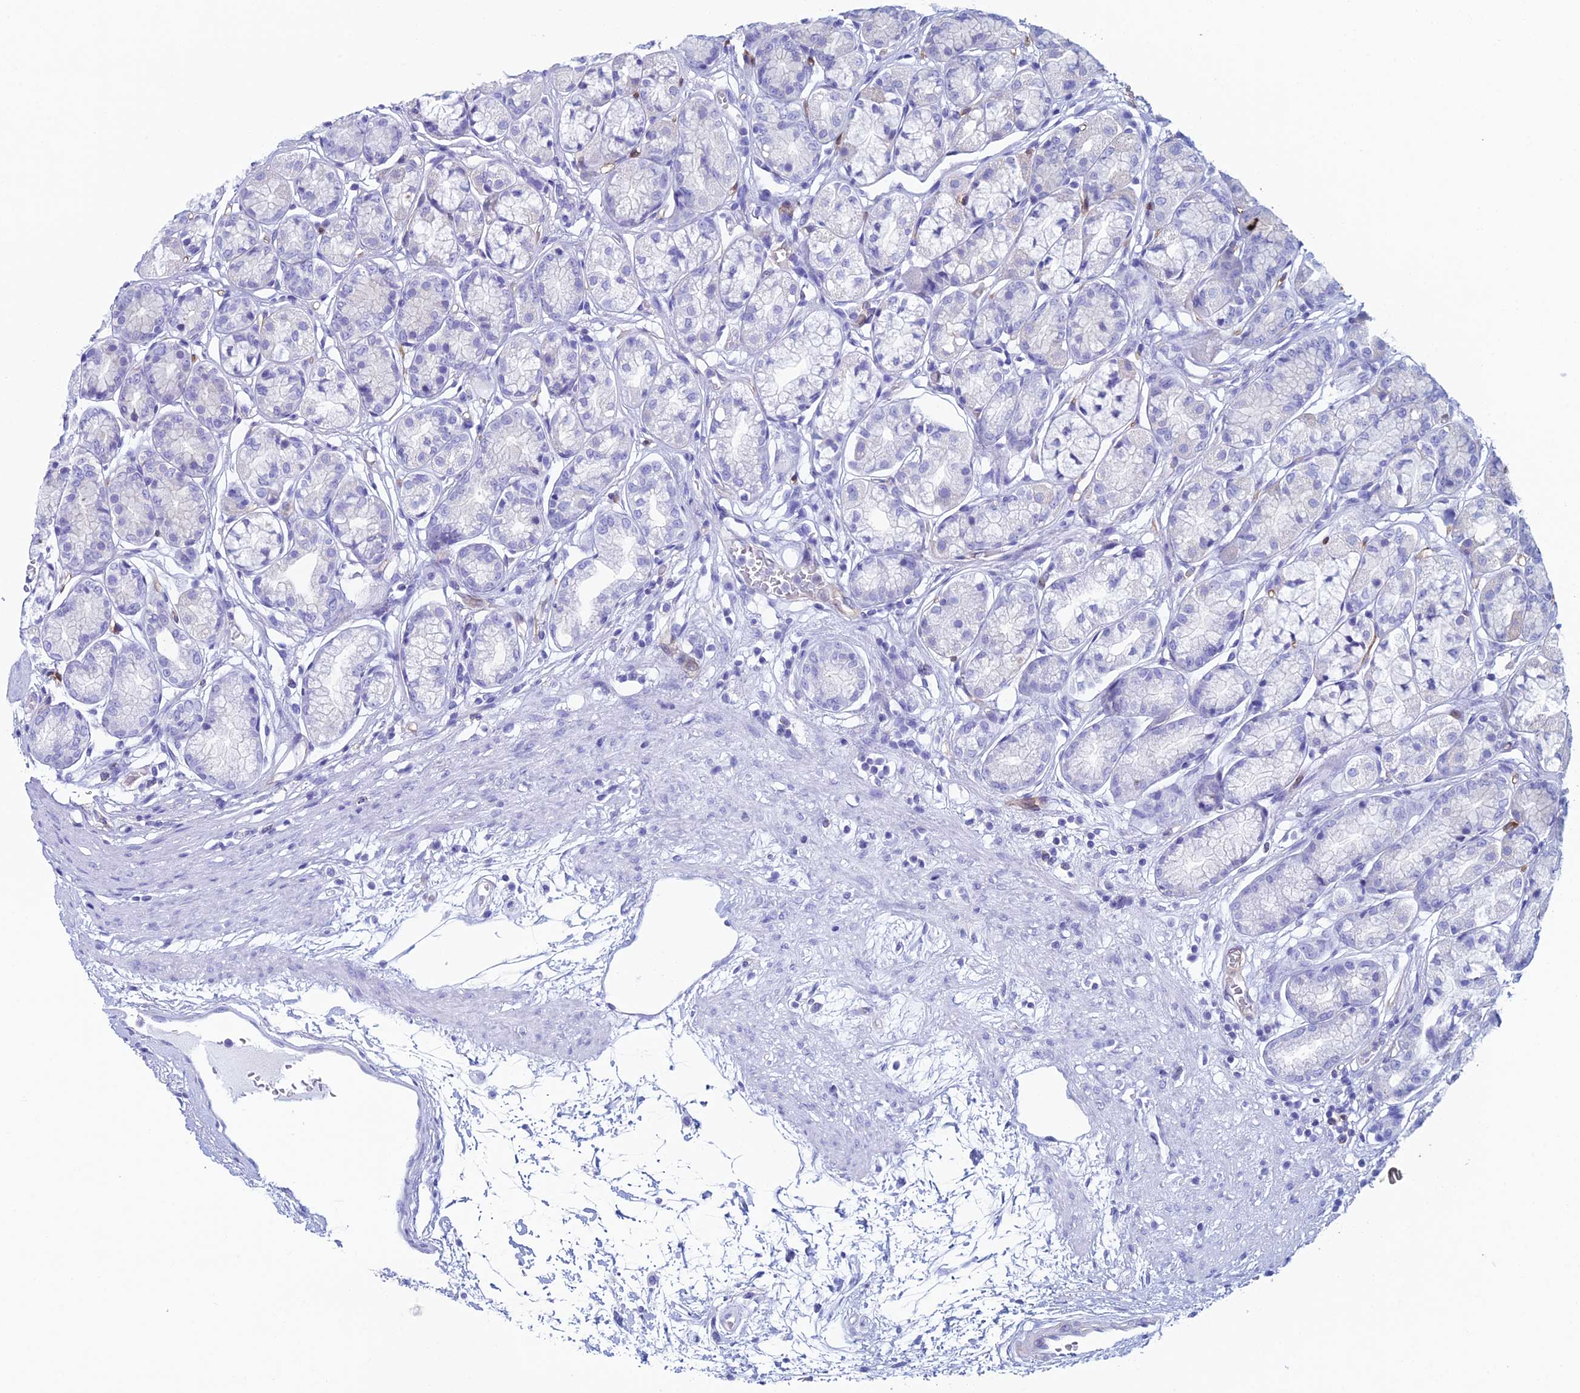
{"staining": {"intensity": "strong", "quantity": "<25%", "location": "cytoplasmic/membranous"}, "tissue": "stomach", "cell_type": "Glandular cells", "image_type": "normal", "snomed": [{"axis": "morphology", "description": "Normal tissue, NOS"}, {"axis": "morphology", "description": "Adenocarcinoma, NOS"}, {"axis": "morphology", "description": "Adenocarcinoma, High grade"}, {"axis": "topography", "description": "Stomach, upper"}, {"axis": "topography", "description": "Stomach"}], "caption": "Glandular cells display medium levels of strong cytoplasmic/membranous staining in about <25% of cells in benign stomach.", "gene": "KCNK17", "patient": {"sex": "female", "age": 65}}